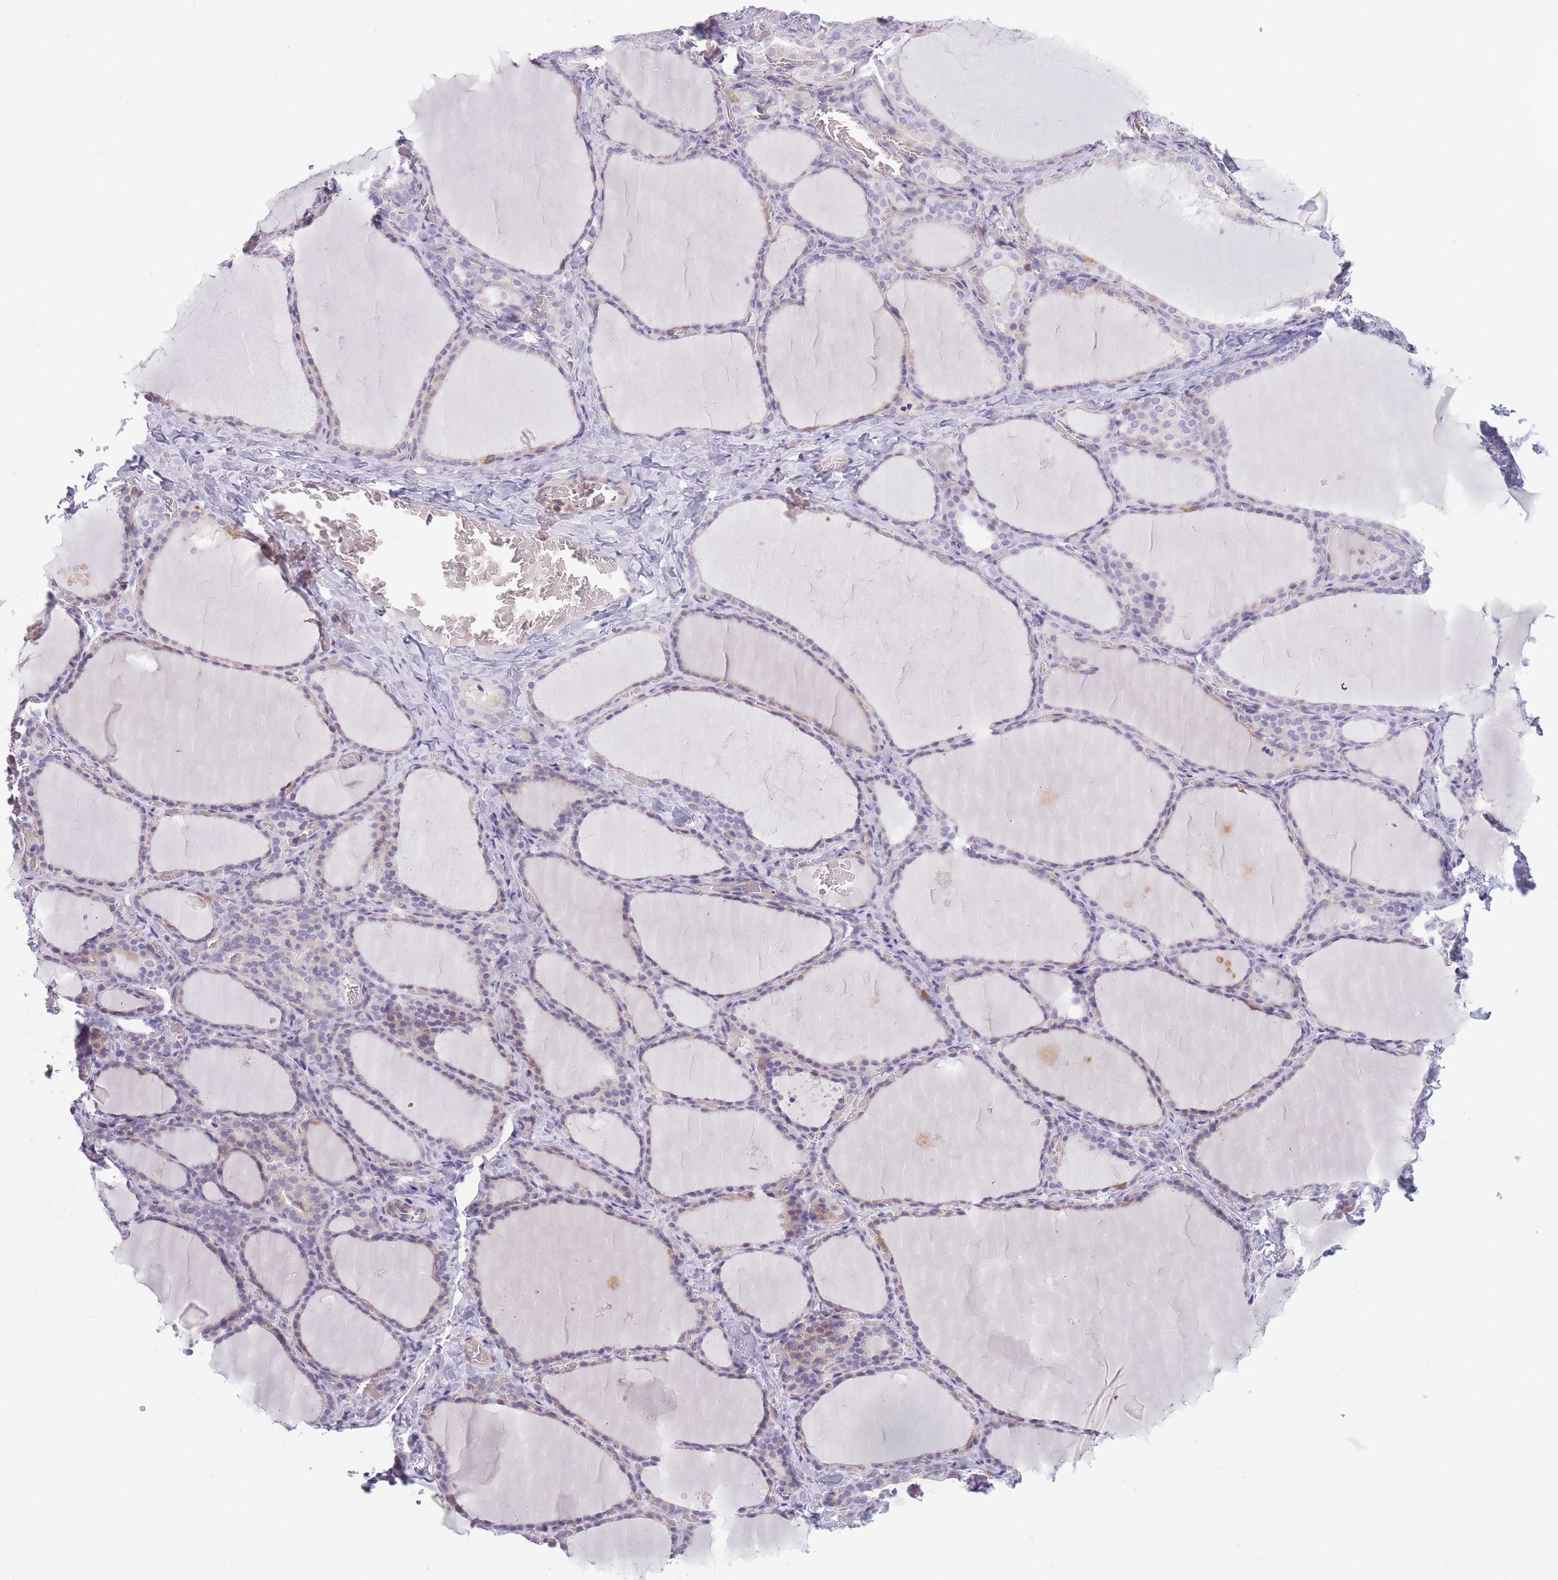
{"staining": {"intensity": "weak", "quantity": "<25%", "location": "cytoplasmic/membranous"}, "tissue": "thyroid gland", "cell_type": "Glandular cells", "image_type": "normal", "snomed": [{"axis": "morphology", "description": "Normal tissue, NOS"}, {"axis": "topography", "description": "Thyroid gland"}], "caption": "High power microscopy photomicrograph of an immunohistochemistry (IHC) micrograph of benign thyroid gland, revealing no significant expression in glandular cells.", "gene": "GGT1", "patient": {"sex": "female", "age": 39}}